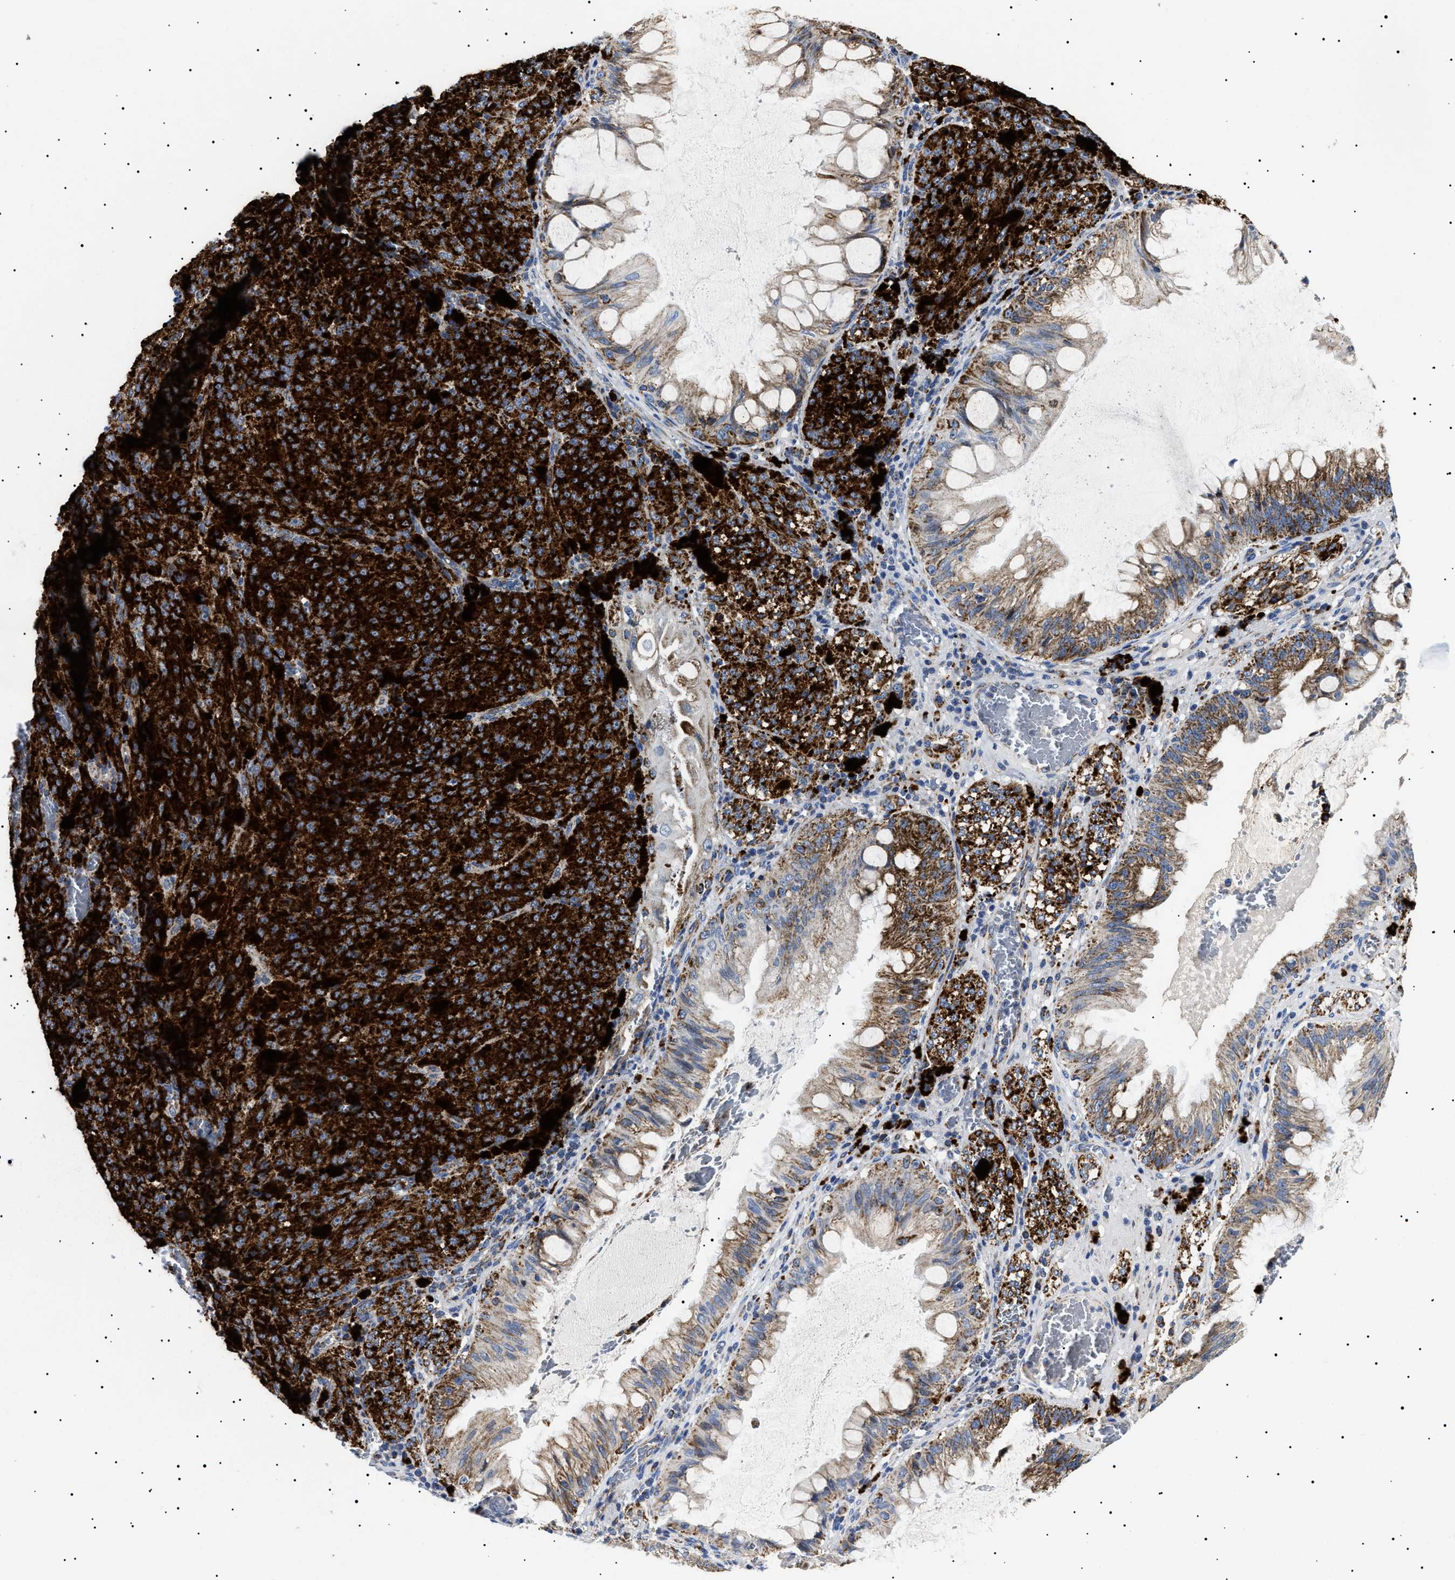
{"staining": {"intensity": "strong", "quantity": ">75%", "location": "cytoplasmic/membranous"}, "tissue": "melanoma", "cell_type": "Tumor cells", "image_type": "cancer", "snomed": [{"axis": "morphology", "description": "Malignant melanoma, NOS"}, {"axis": "topography", "description": "Rectum"}], "caption": "Melanoma tissue exhibits strong cytoplasmic/membranous staining in about >75% of tumor cells", "gene": "CHRDL2", "patient": {"sex": "female", "age": 81}}